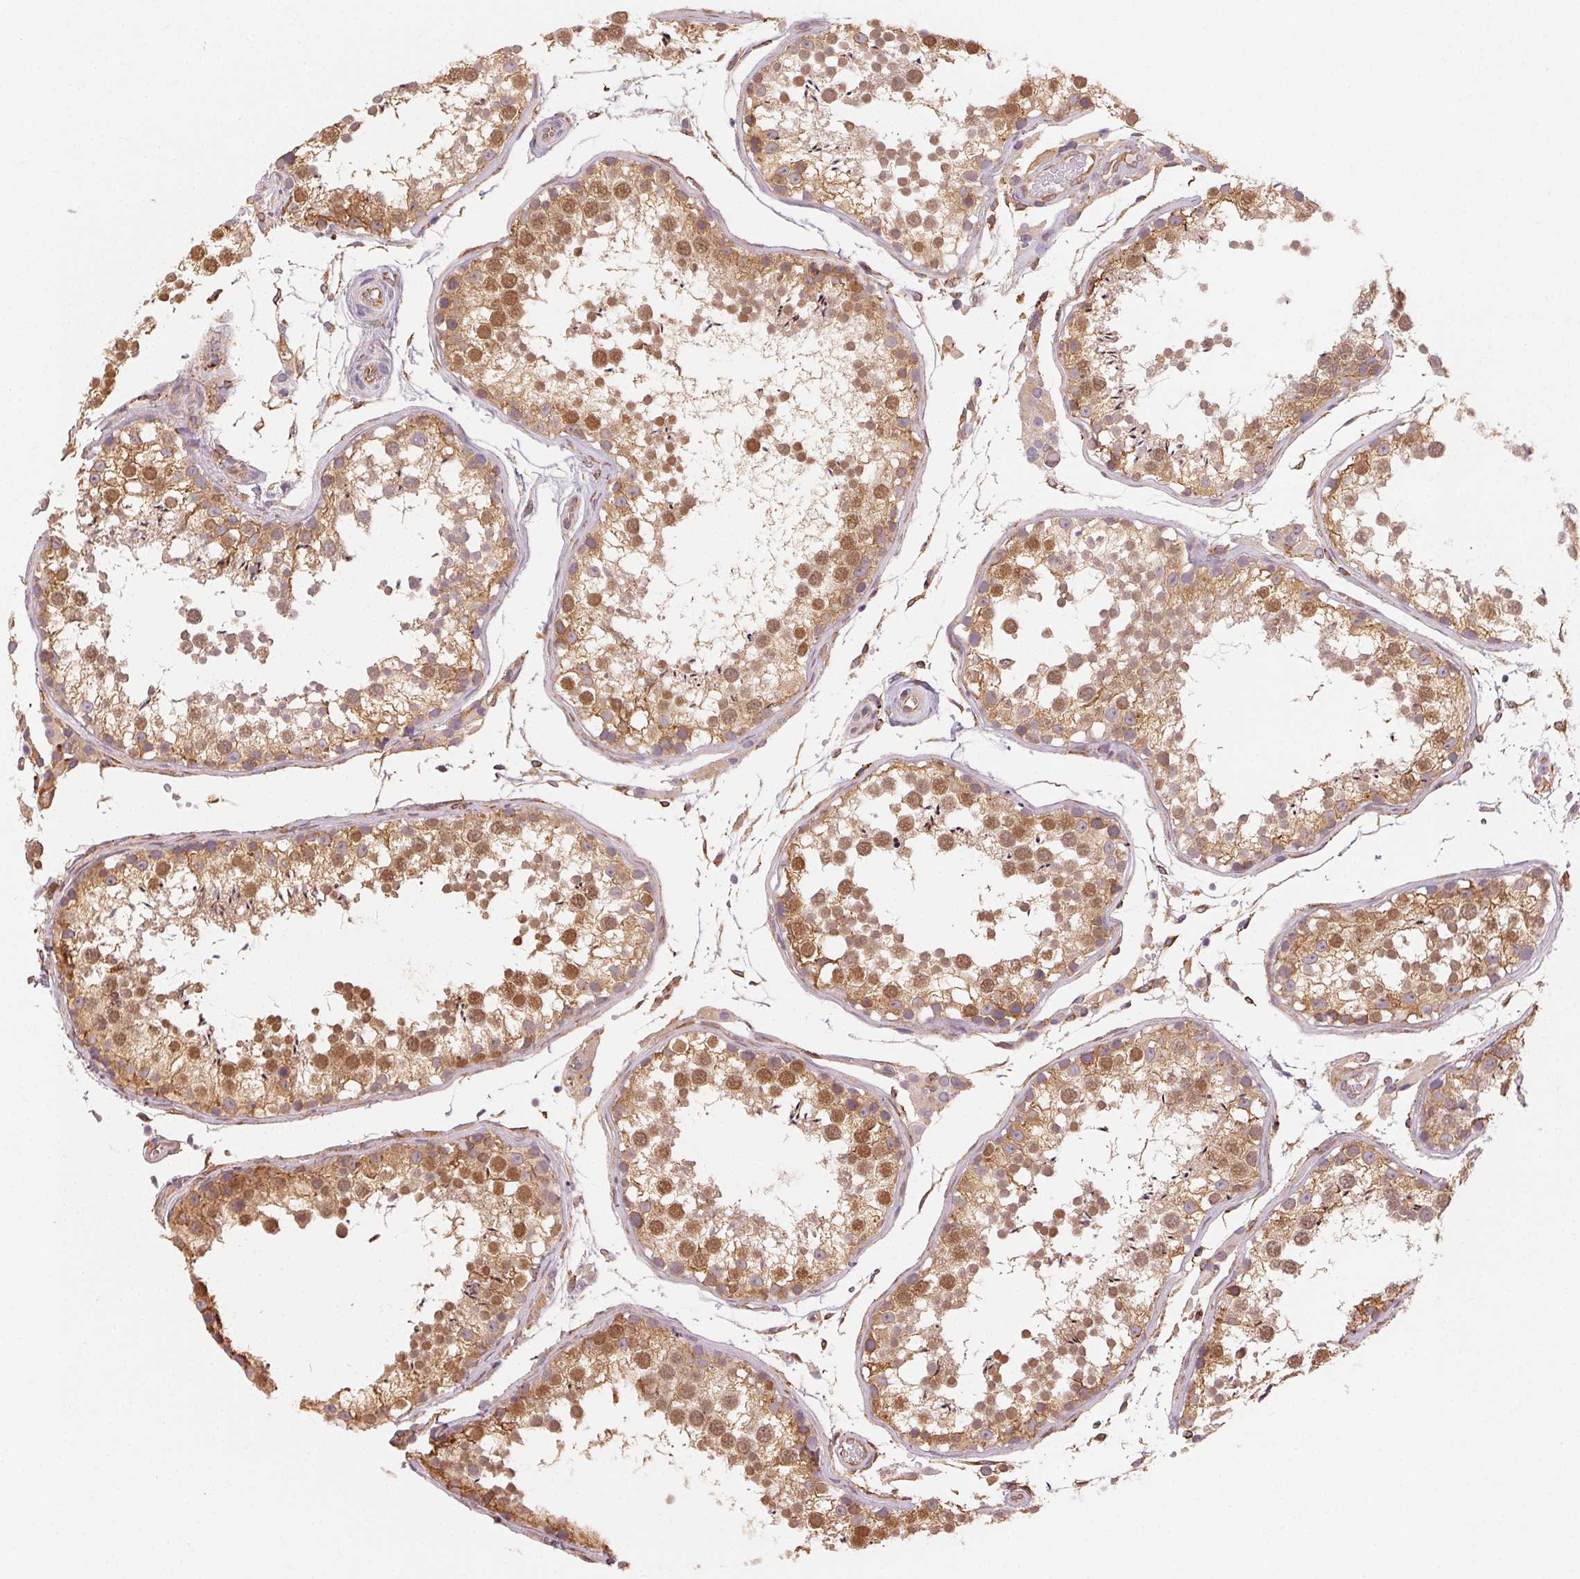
{"staining": {"intensity": "moderate", "quantity": ">75%", "location": "cytoplasmic/membranous"}, "tissue": "testis", "cell_type": "Cells in seminiferous ducts", "image_type": "normal", "snomed": [{"axis": "morphology", "description": "Normal tissue, NOS"}, {"axis": "topography", "description": "Testis"}], "caption": "Immunohistochemistry (IHC) (DAB) staining of normal testis displays moderate cytoplasmic/membranous protein positivity in approximately >75% of cells in seminiferous ducts. The protein is stained brown, and the nuclei are stained in blue (DAB IHC with brightfield microscopy, high magnification).", "gene": "RCN3", "patient": {"sex": "male", "age": 29}}